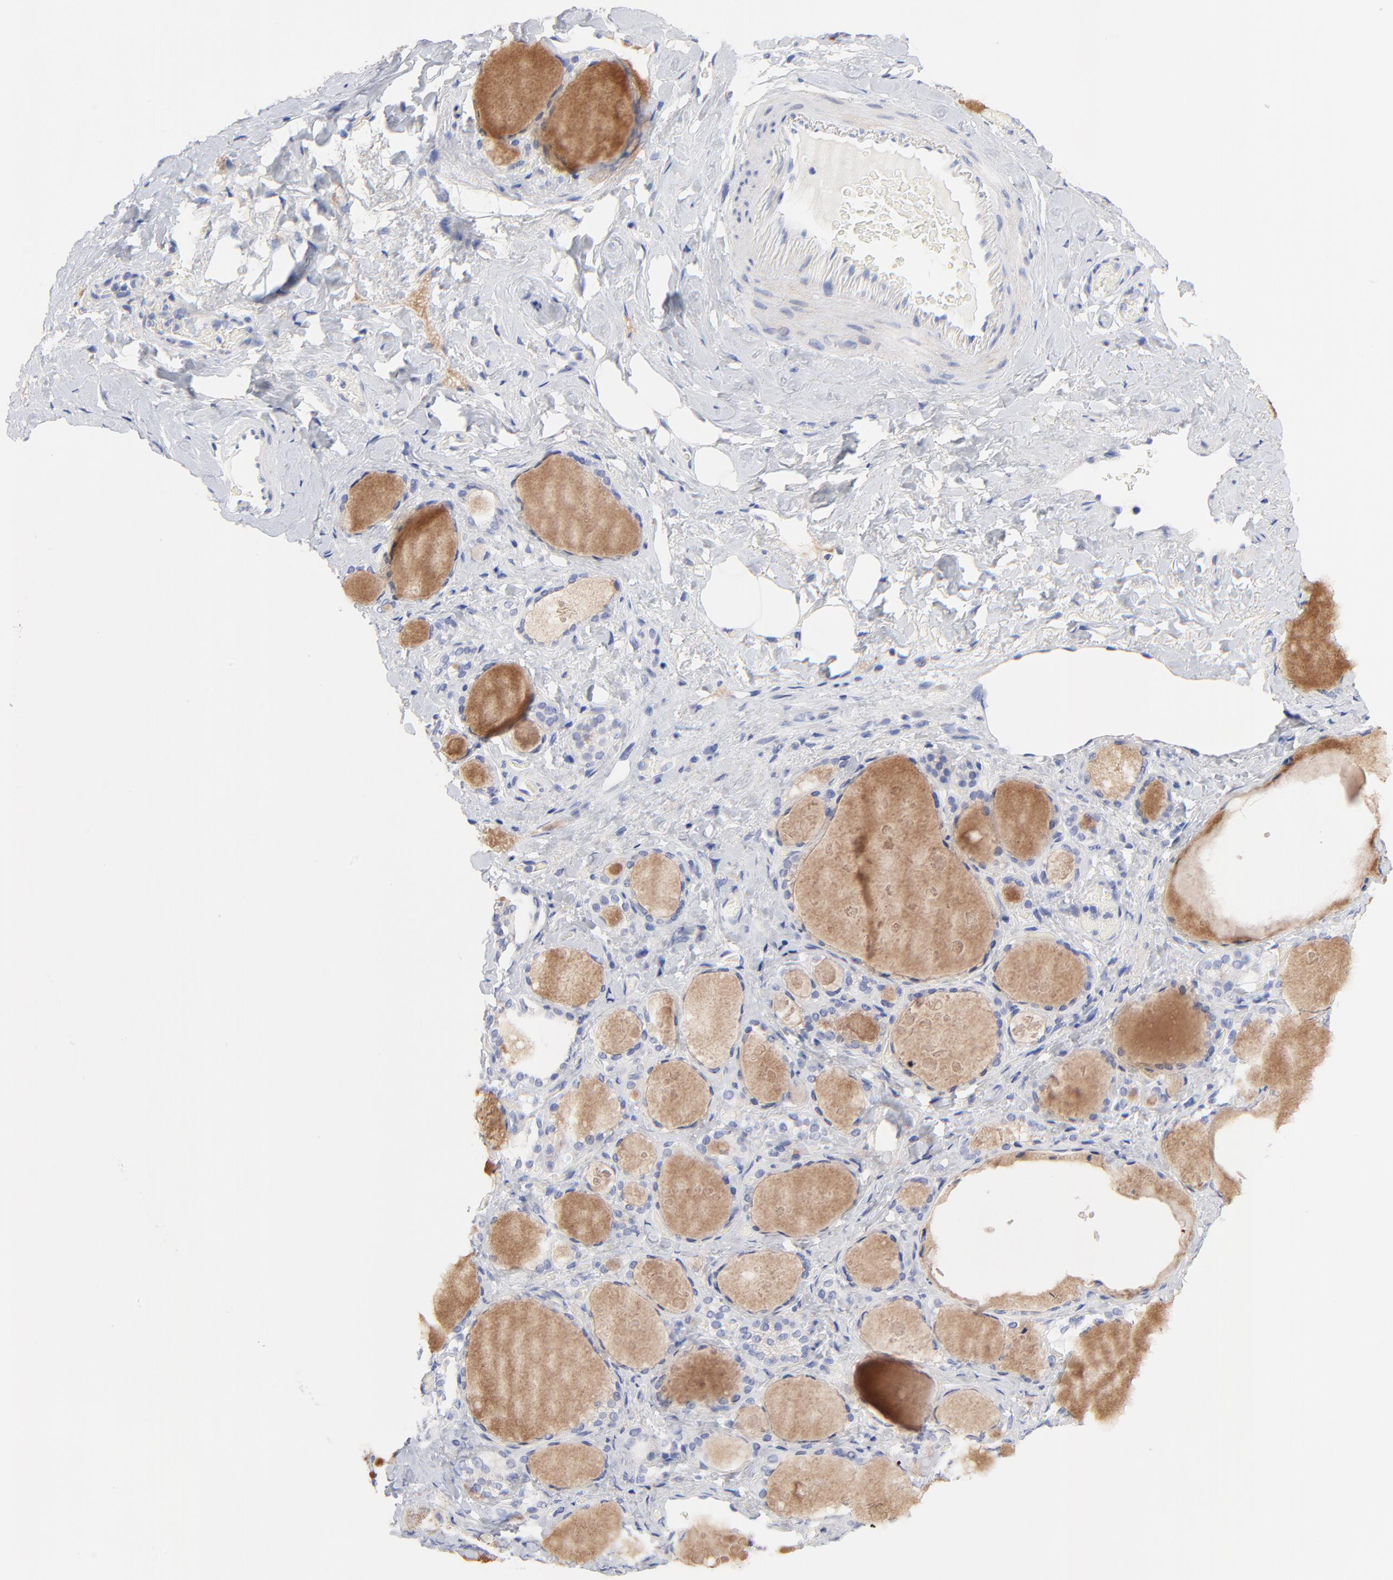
{"staining": {"intensity": "negative", "quantity": "none", "location": "none"}, "tissue": "thyroid gland", "cell_type": "Glandular cells", "image_type": "normal", "snomed": [{"axis": "morphology", "description": "Normal tissue, NOS"}, {"axis": "topography", "description": "Thyroid gland"}], "caption": "Human thyroid gland stained for a protein using immunohistochemistry reveals no expression in glandular cells.", "gene": "FBXO10", "patient": {"sex": "female", "age": 75}}